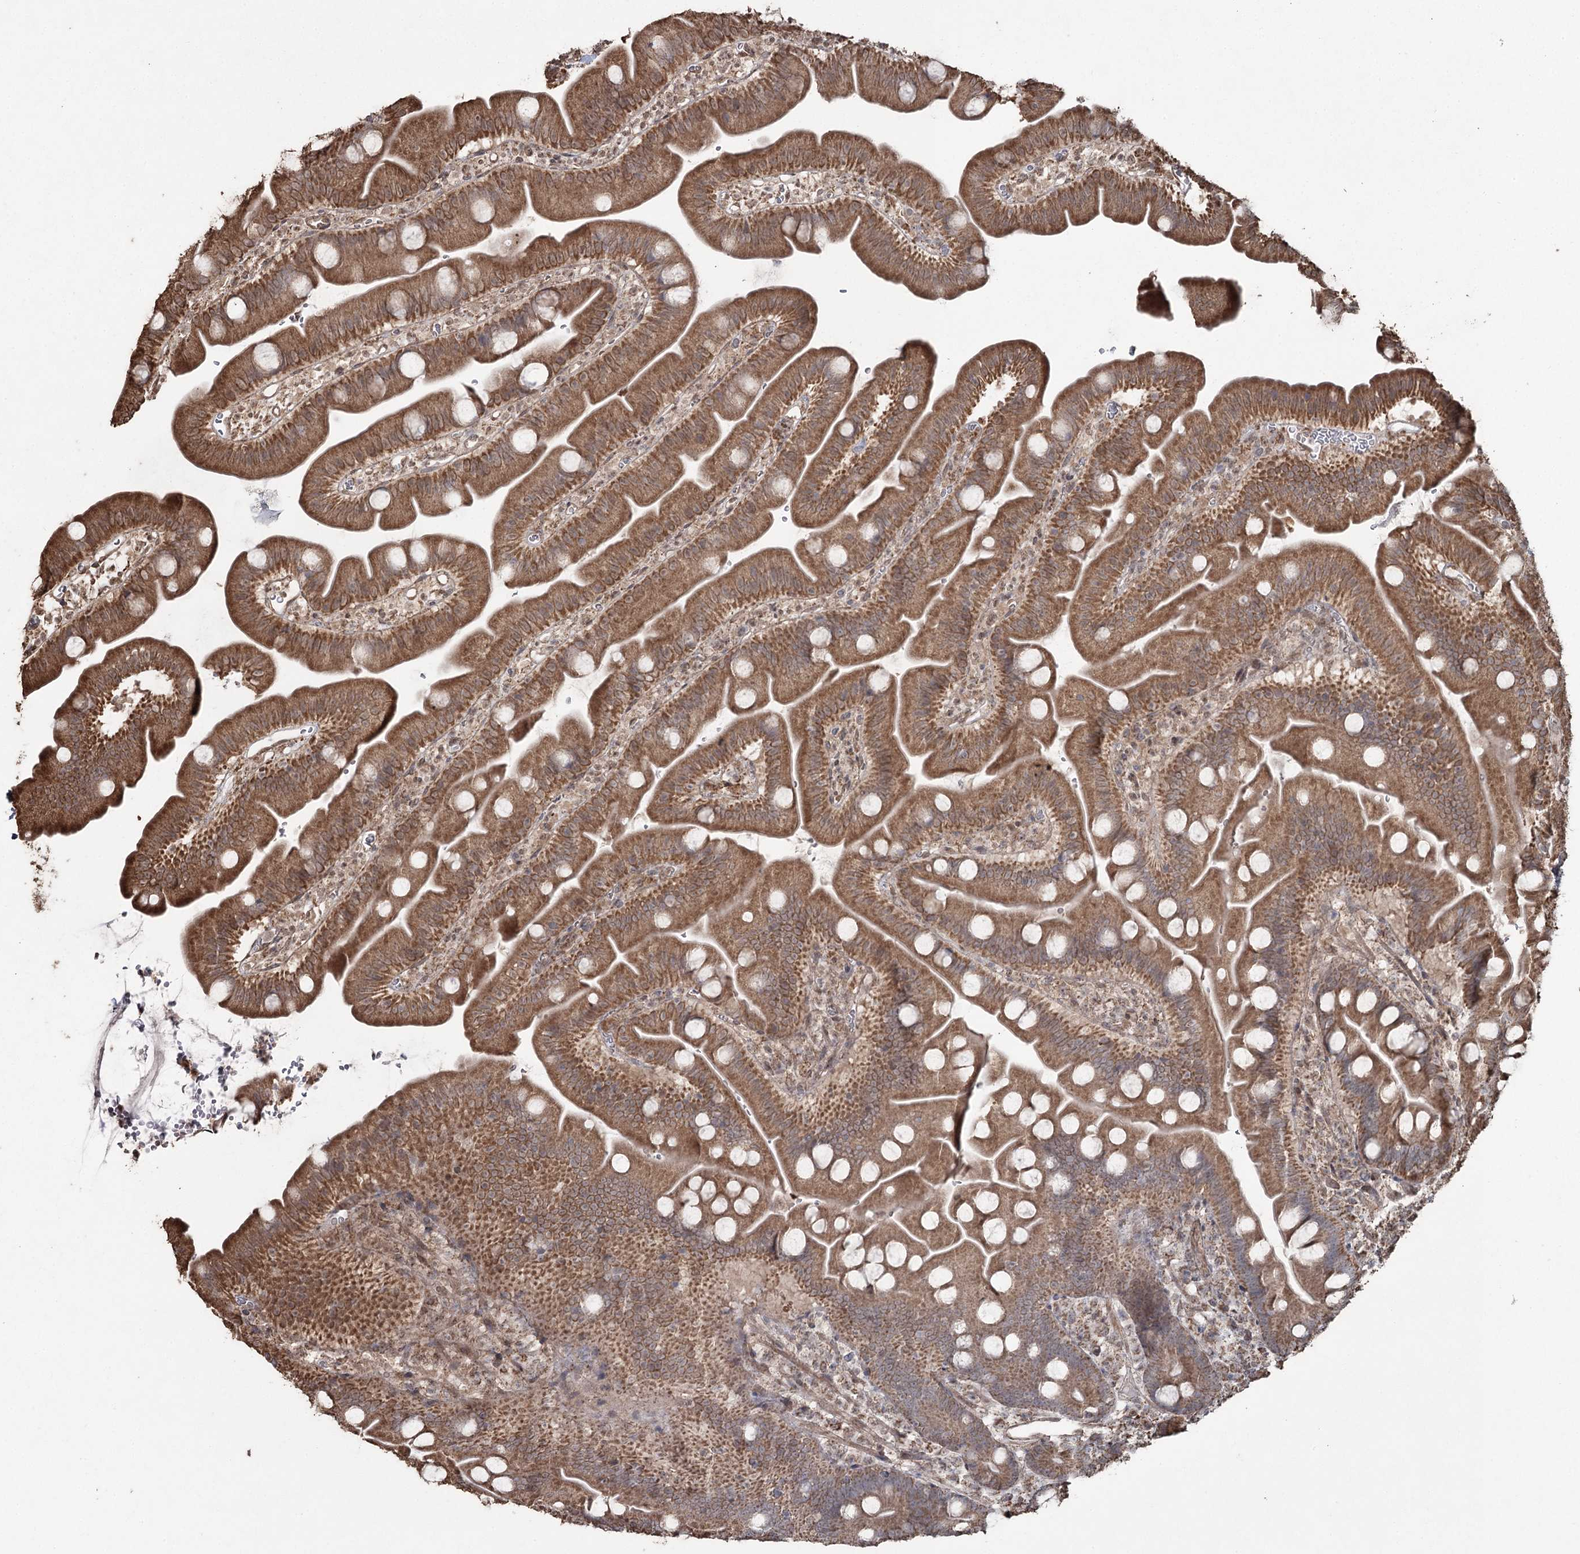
{"staining": {"intensity": "moderate", "quantity": ">75%", "location": "cytoplasmic/membranous"}, "tissue": "small intestine", "cell_type": "Glandular cells", "image_type": "normal", "snomed": [{"axis": "morphology", "description": "Normal tissue, NOS"}, {"axis": "topography", "description": "Small intestine"}], "caption": "Immunohistochemical staining of benign small intestine displays medium levels of moderate cytoplasmic/membranous staining in approximately >75% of glandular cells.", "gene": "SLF2", "patient": {"sex": "female", "age": 68}}